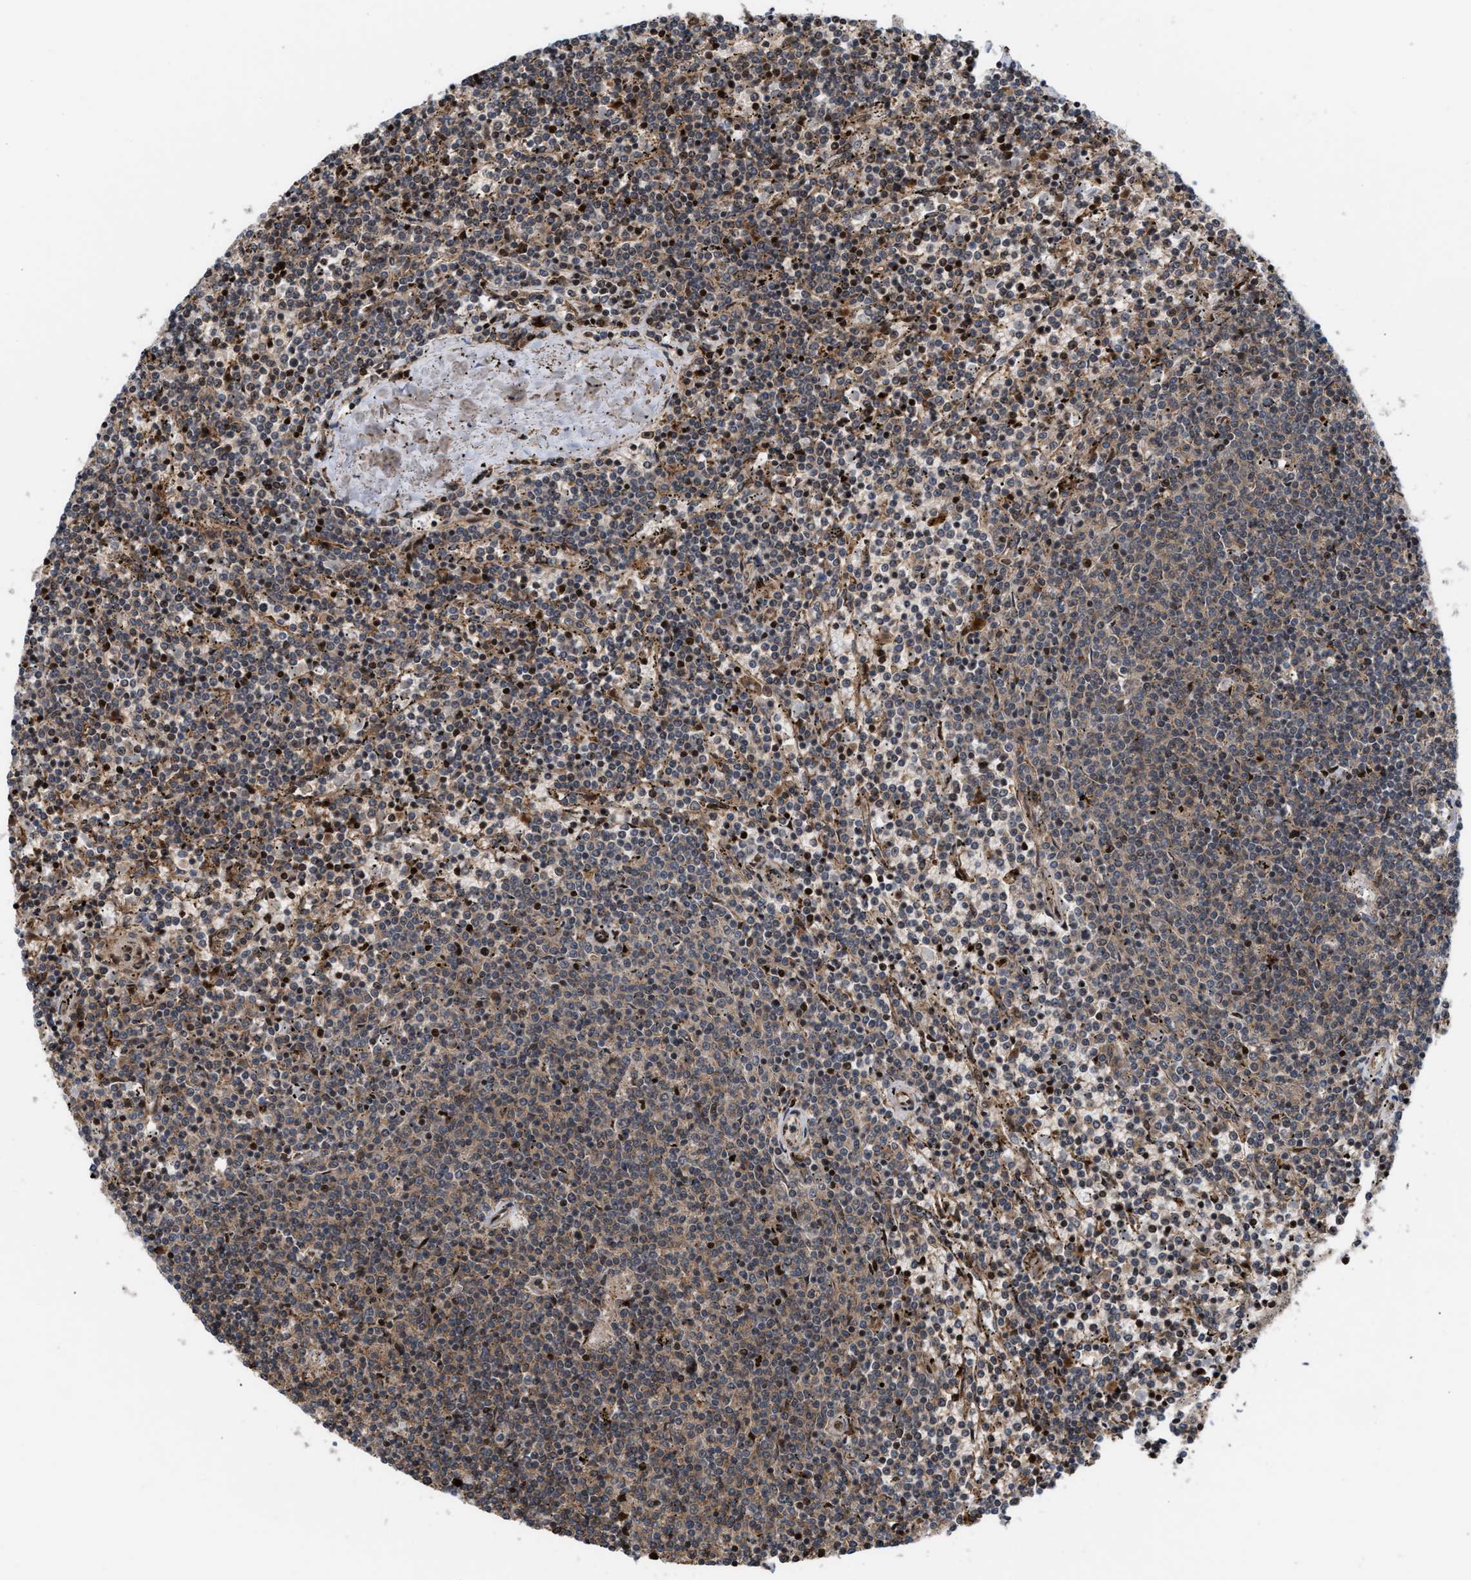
{"staining": {"intensity": "weak", "quantity": ">75%", "location": "cytoplasmic/membranous,nuclear"}, "tissue": "lymphoma", "cell_type": "Tumor cells", "image_type": "cancer", "snomed": [{"axis": "morphology", "description": "Malignant lymphoma, non-Hodgkin's type, Low grade"}, {"axis": "topography", "description": "Spleen"}], "caption": "Human lymphoma stained for a protein (brown) exhibits weak cytoplasmic/membranous and nuclear positive positivity in approximately >75% of tumor cells.", "gene": "STAU2", "patient": {"sex": "female", "age": 50}}